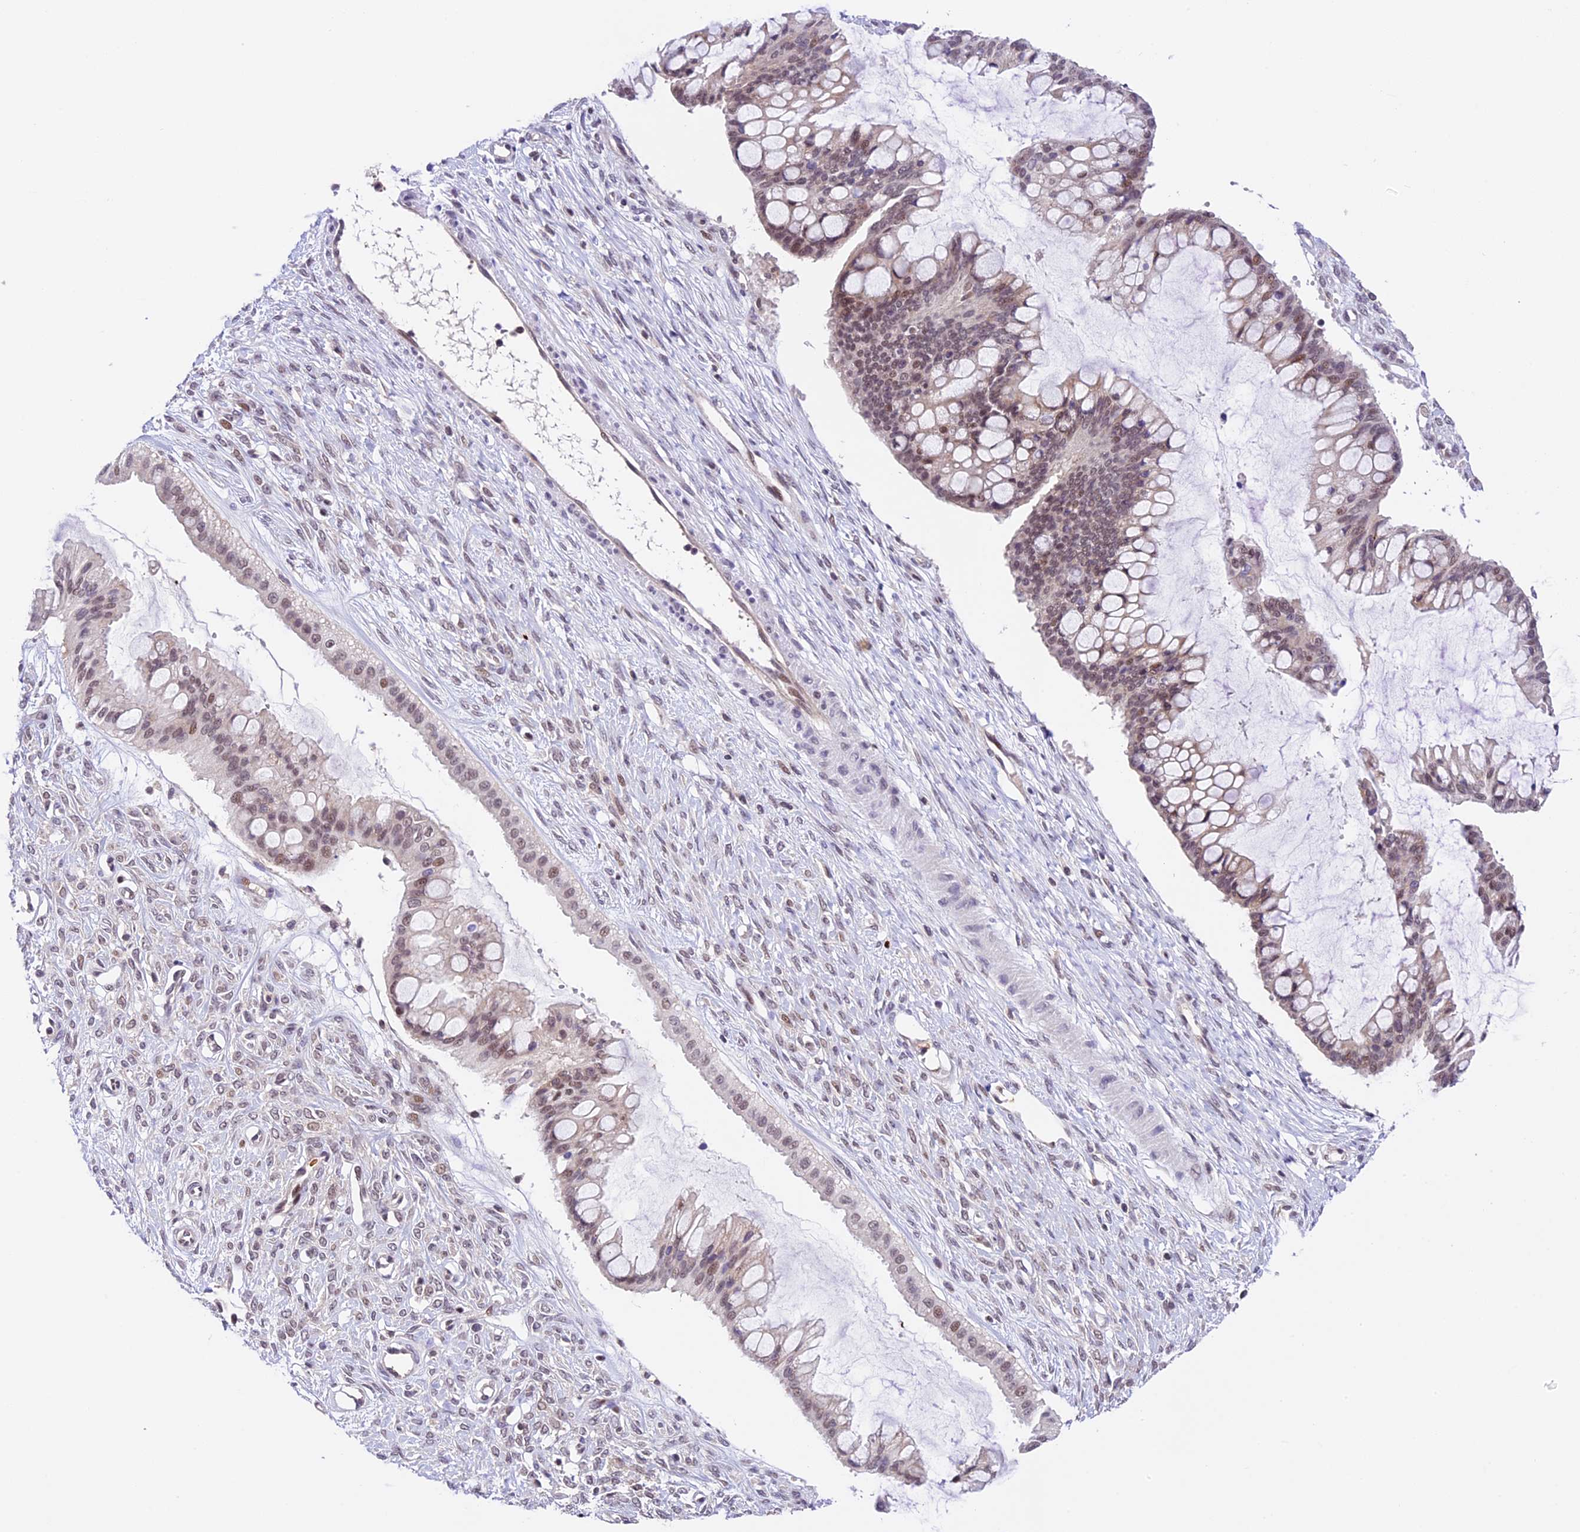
{"staining": {"intensity": "moderate", "quantity": "<25%", "location": "nuclear"}, "tissue": "ovarian cancer", "cell_type": "Tumor cells", "image_type": "cancer", "snomed": [{"axis": "morphology", "description": "Cystadenocarcinoma, mucinous, NOS"}, {"axis": "topography", "description": "Ovary"}], "caption": "A histopathology image showing moderate nuclear staining in about <25% of tumor cells in ovarian mucinous cystadenocarcinoma, as visualized by brown immunohistochemical staining.", "gene": "SHKBP1", "patient": {"sex": "female", "age": 73}}